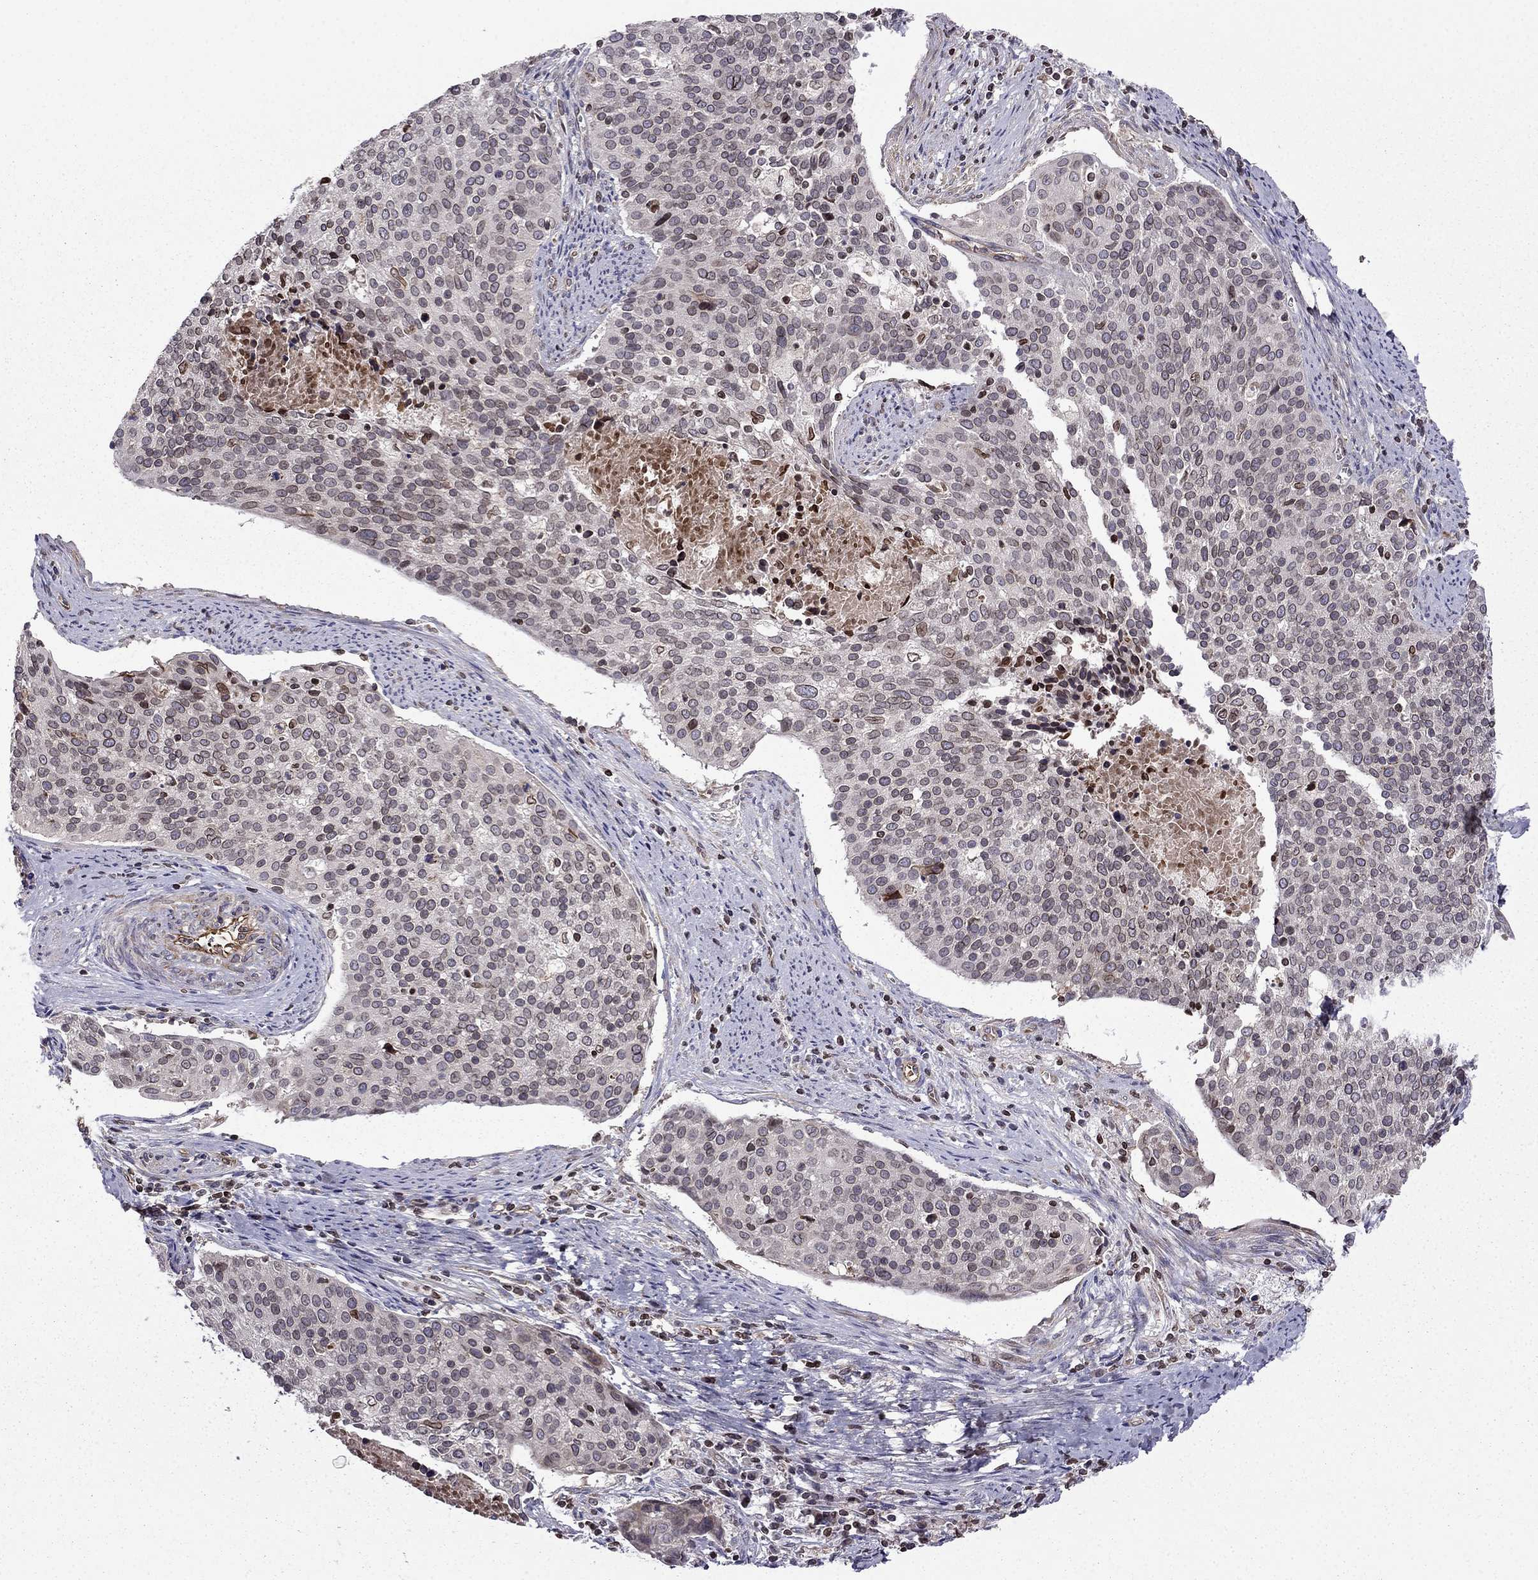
{"staining": {"intensity": "negative", "quantity": "none", "location": "none"}, "tissue": "cervical cancer", "cell_type": "Tumor cells", "image_type": "cancer", "snomed": [{"axis": "morphology", "description": "Squamous cell carcinoma, NOS"}, {"axis": "topography", "description": "Cervix"}], "caption": "Tumor cells are negative for brown protein staining in squamous cell carcinoma (cervical).", "gene": "CDC42BPA", "patient": {"sex": "female", "age": 39}}